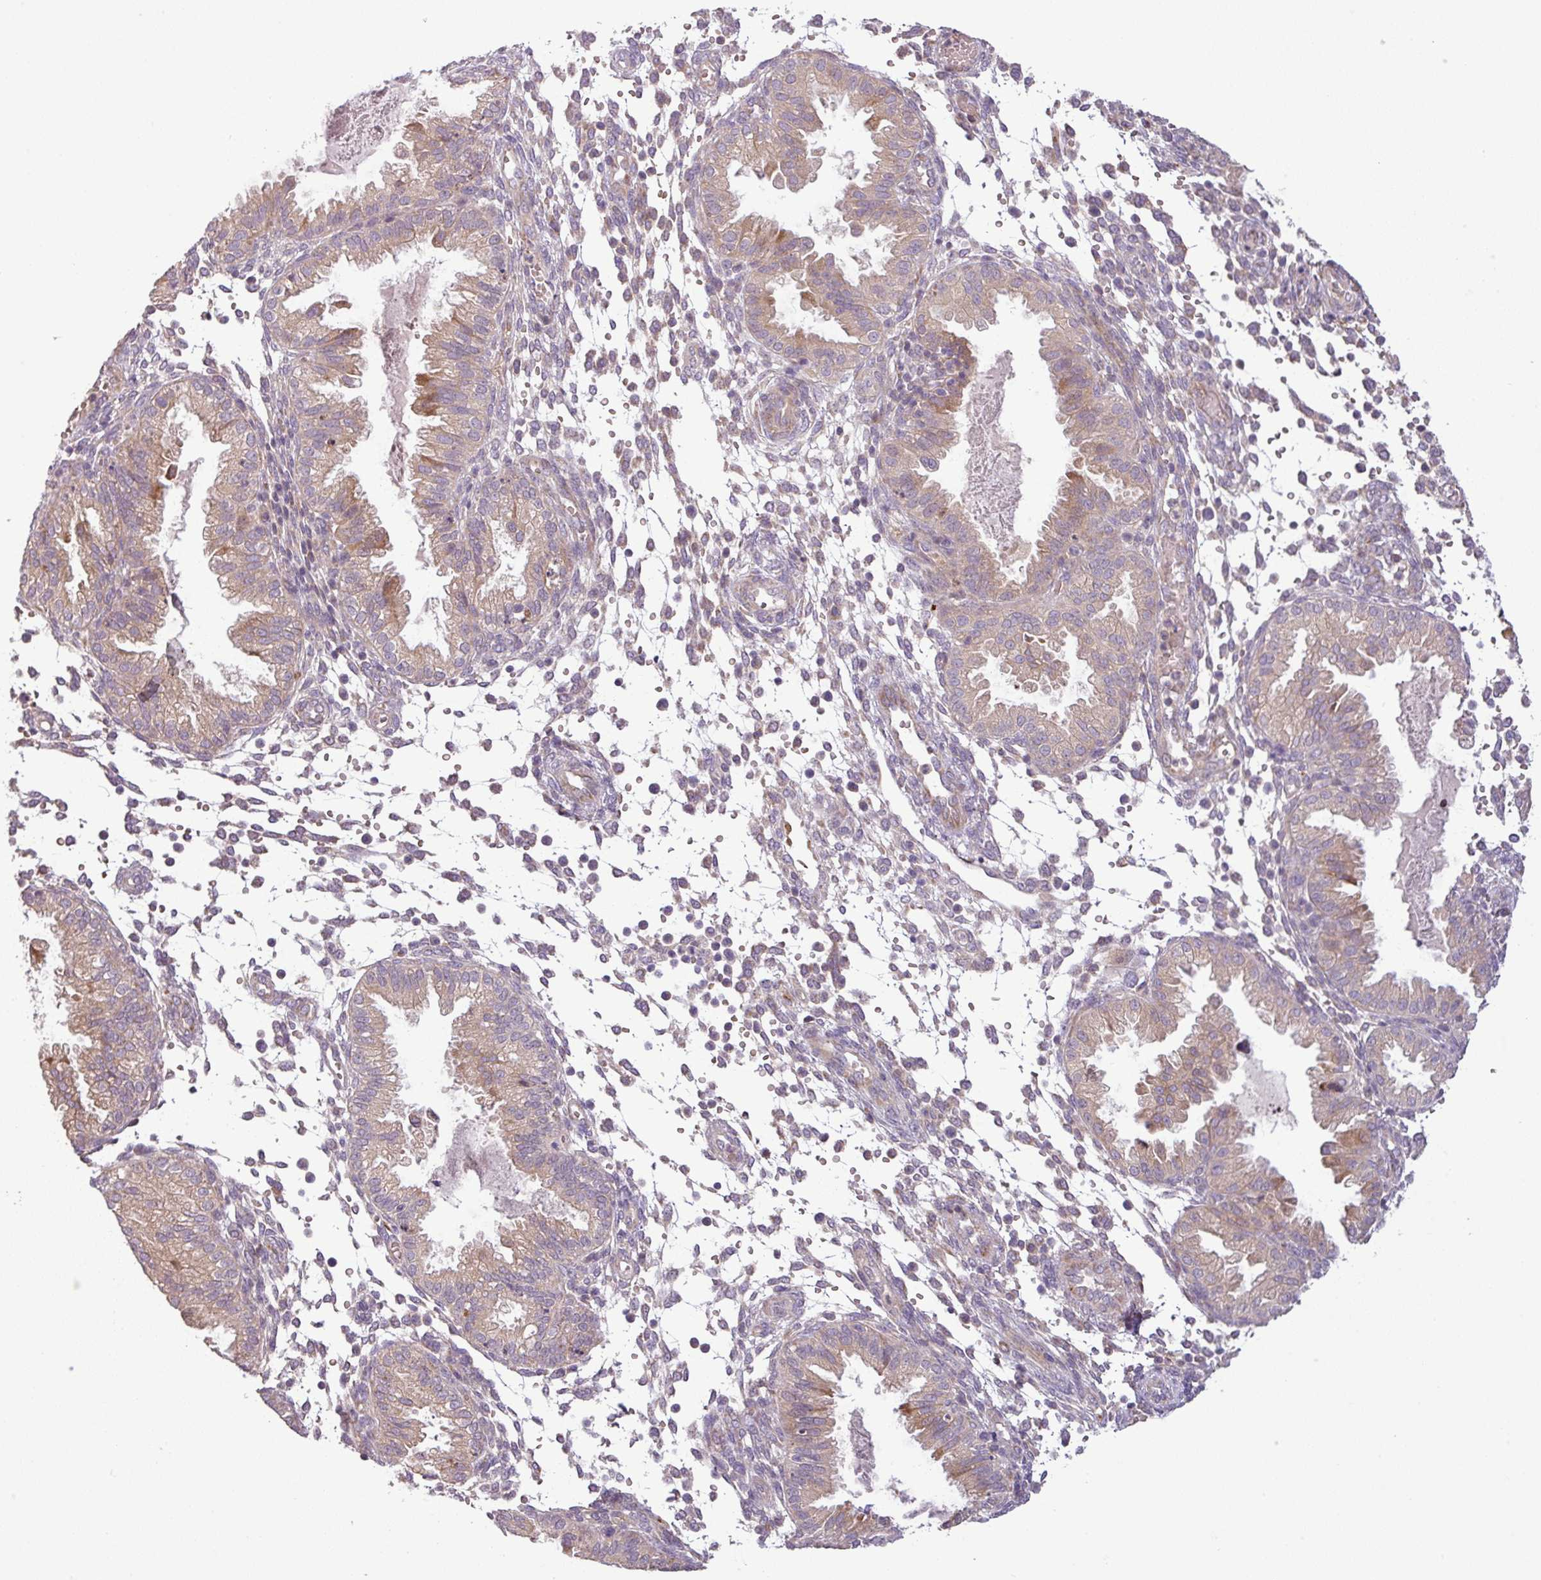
{"staining": {"intensity": "weak", "quantity": "25%-75%", "location": "cytoplasmic/membranous"}, "tissue": "endometrium", "cell_type": "Cells in endometrial stroma", "image_type": "normal", "snomed": [{"axis": "morphology", "description": "Normal tissue, NOS"}, {"axis": "topography", "description": "Endometrium"}], "caption": "The micrograph exhibits a brown stain indicating the presence of a protein in the cytoplasmic/membranous of cells in endometrial stroma in endometrium. (DAB (3,3'-diaminobenzidine) IHC with brightfield microscopy, high magnification).", "gene": "MOCS3", "patient": {"sex": "female", "age": 33}}